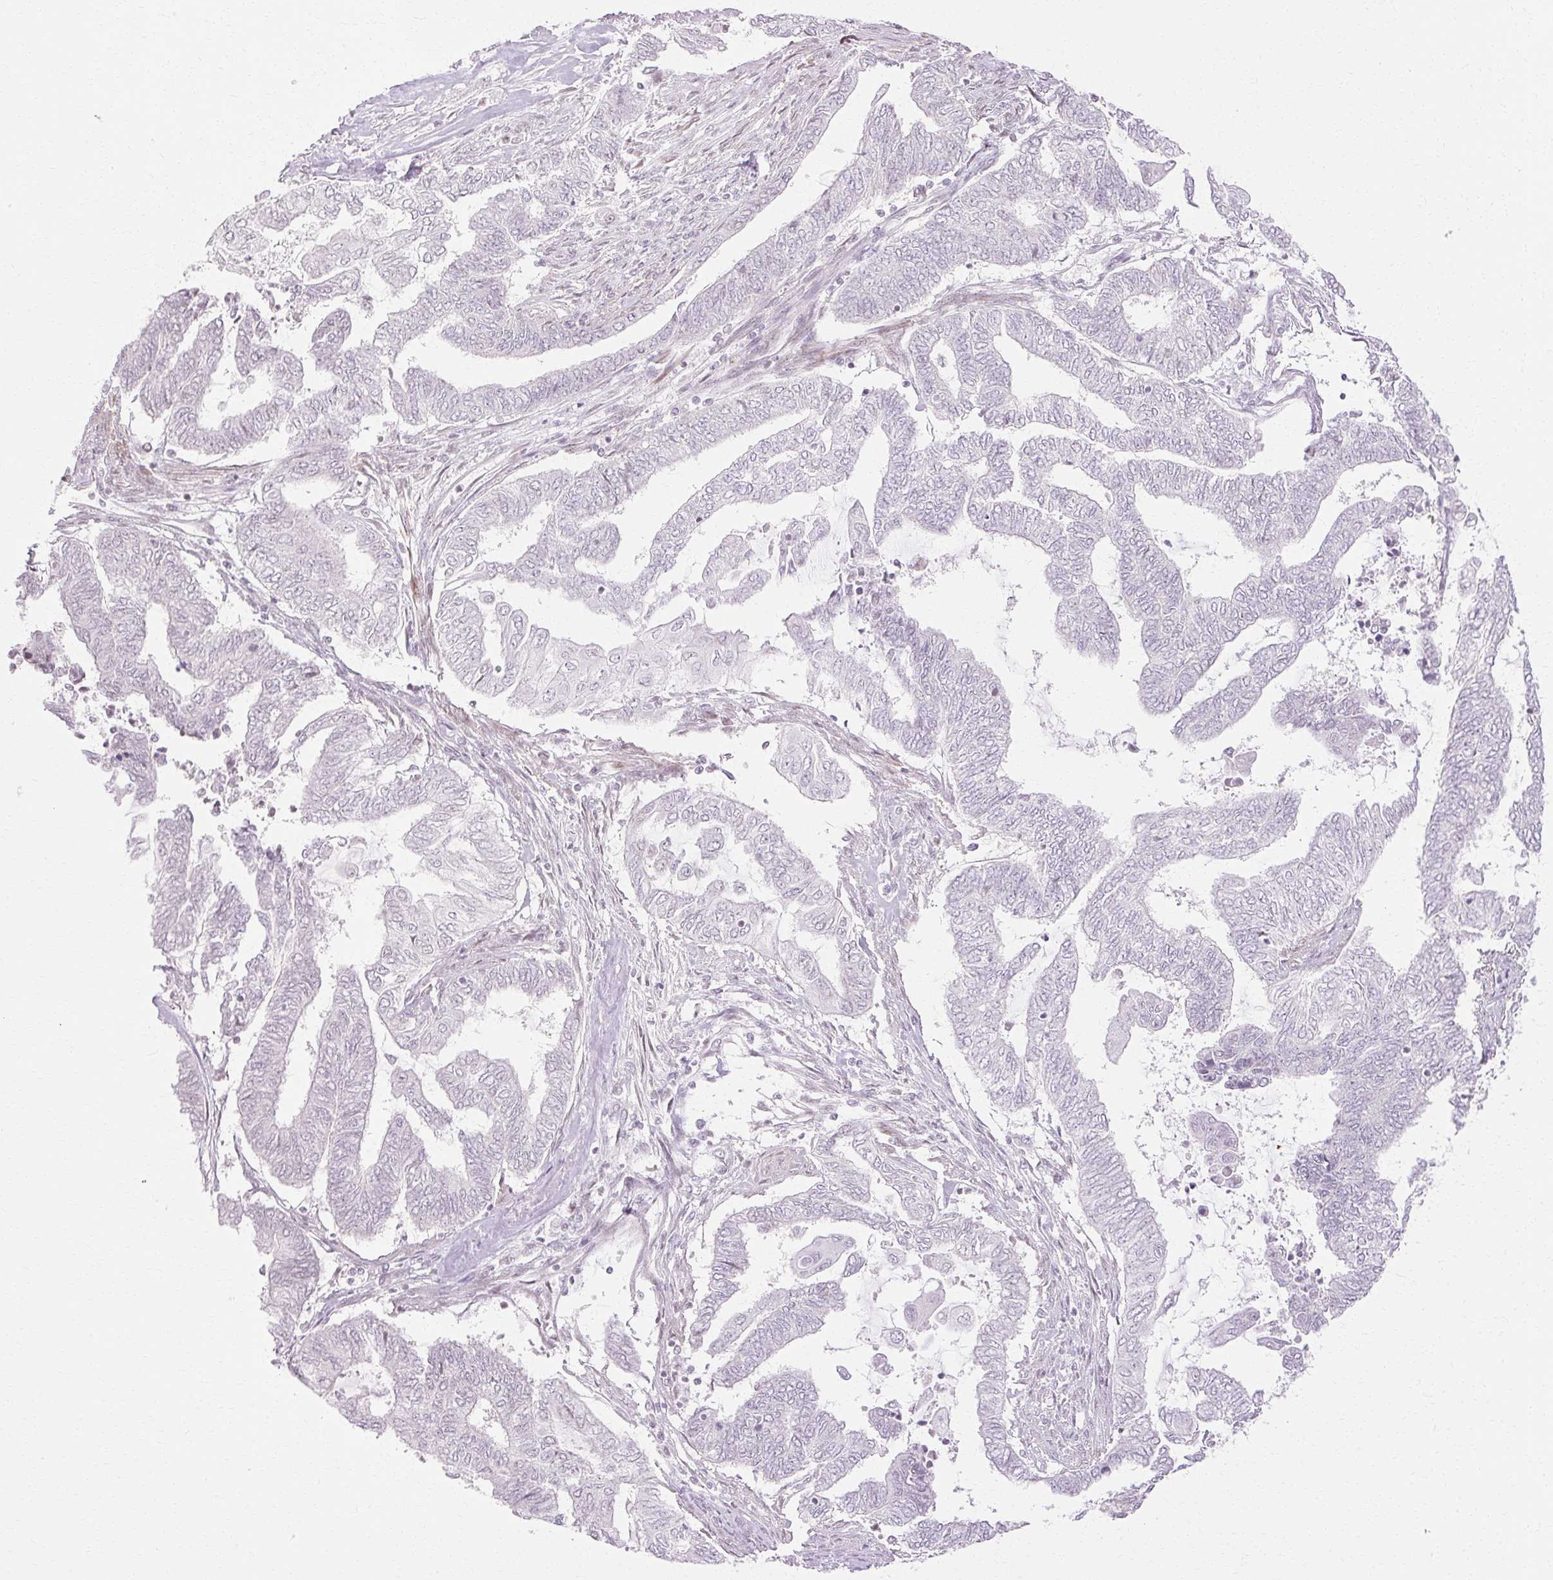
{"staining": {"intensity": "negative", "quantity": "none", "location": "none"}, "tissue": "endometrial cancer", "cell_type": "Tumor cells", "image_type": "cancer", "snomed": [{"axis": "morphology", "description": "Adenocarcinoma, NOS"}, {"axis": "topography", "description": "Uterus"}, {"axis": "topography", "description": "Endometrium"}], "caption": "This micrograph is of adenocarcinoma (endometrial) stained with IHC to label a protein in brown with the nuclei are counter-stained blue. There is no expression in tumor cells.", "gene": "C3orf49", "patient": {"sex": "female", "age": 70}}